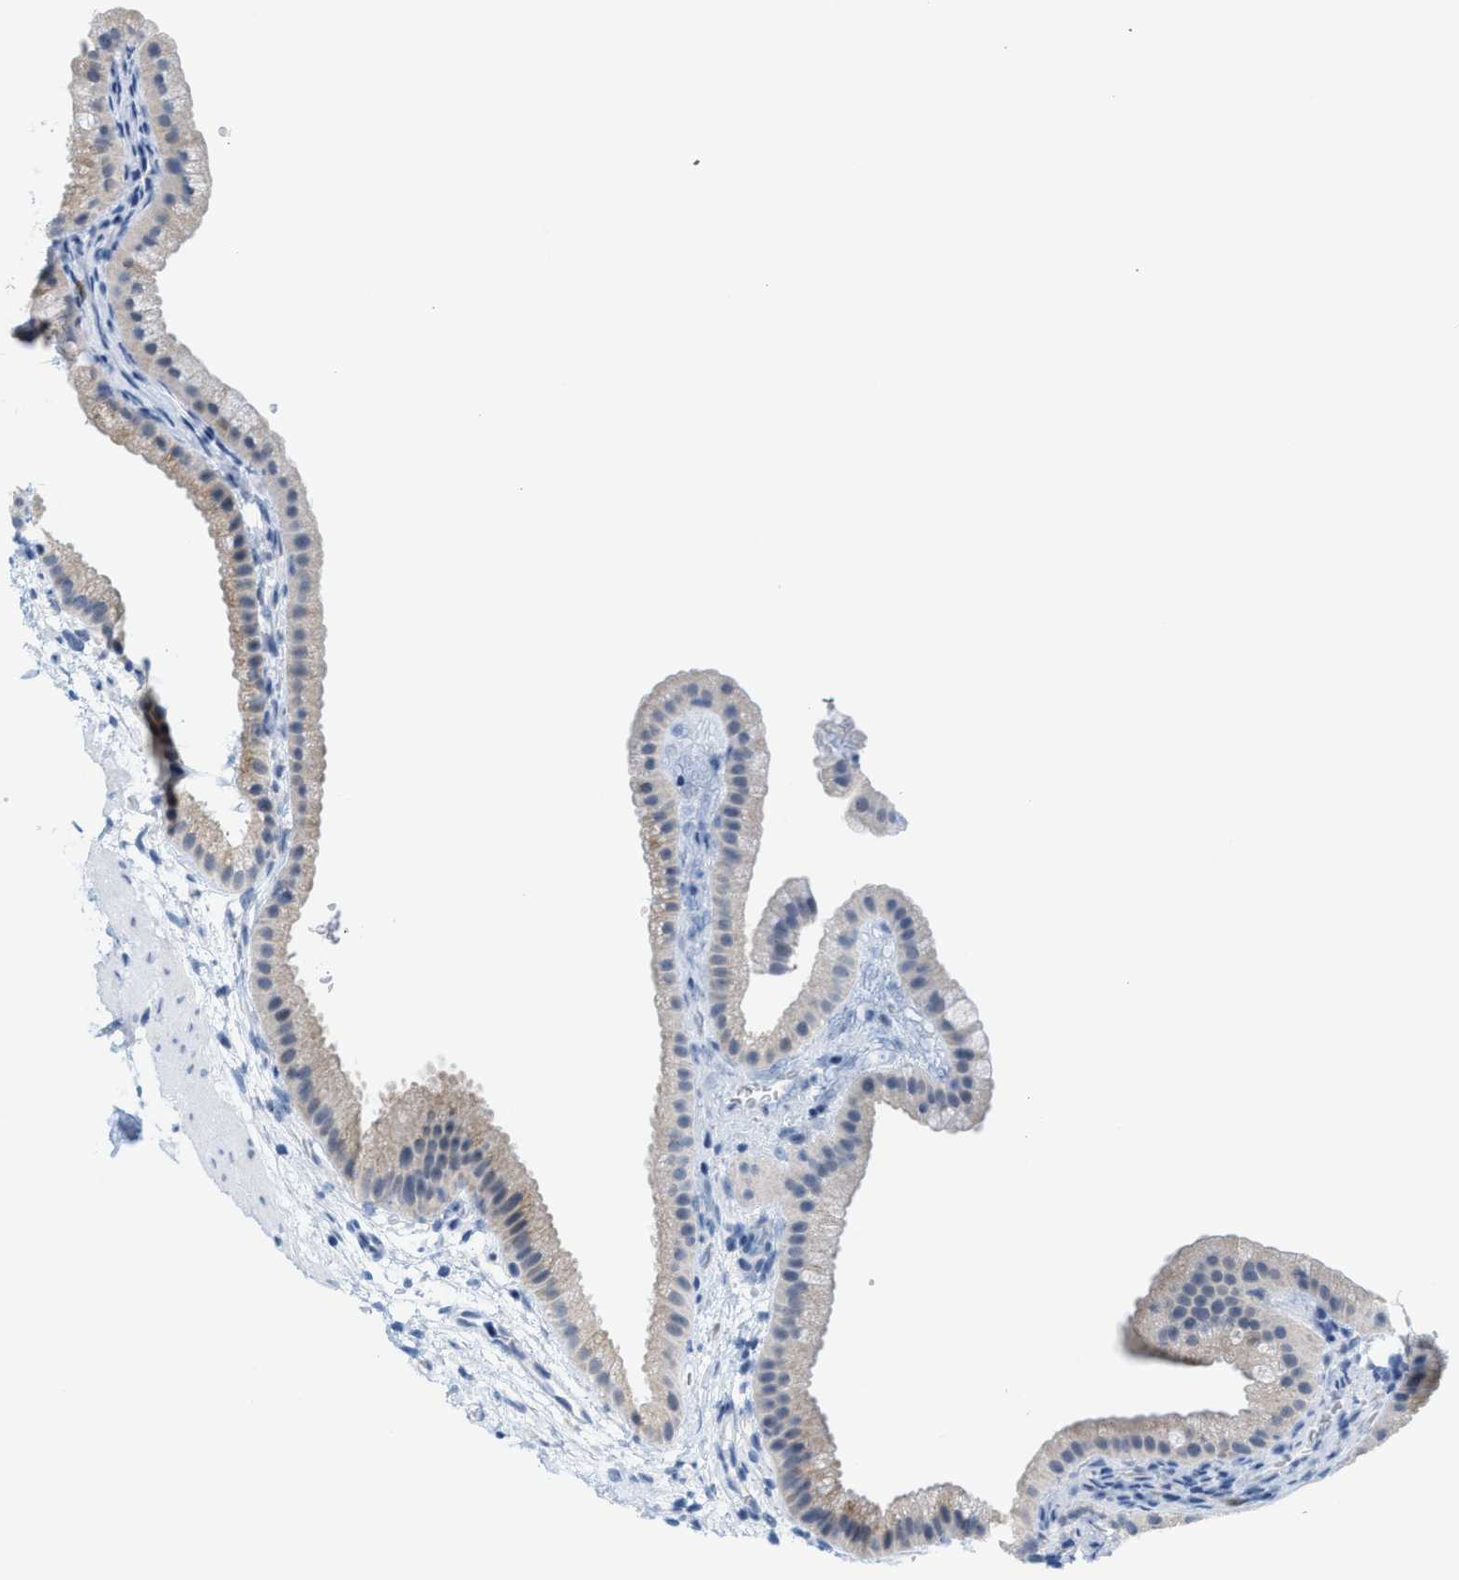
{"staining": {"intensity": "weak", "quantity": "25%-75%", "location": "cytoplasmic/membranous"}, "tissue": "gallbladder", "cell_type": "Glandular cells", "image_type": "normal", "snomed": [{"axis": "morphology", "description": "Normal tissue, NOS"}, {"axis": "topography", "description": "Gallbladder"}], "caption": "A brown stain shows weak cytoplasmic/membranous expression of a protein in glandular cells of normal gallbladder.", "gene": "KIFC3", "patient": {"sex": "female", "age": 64}}